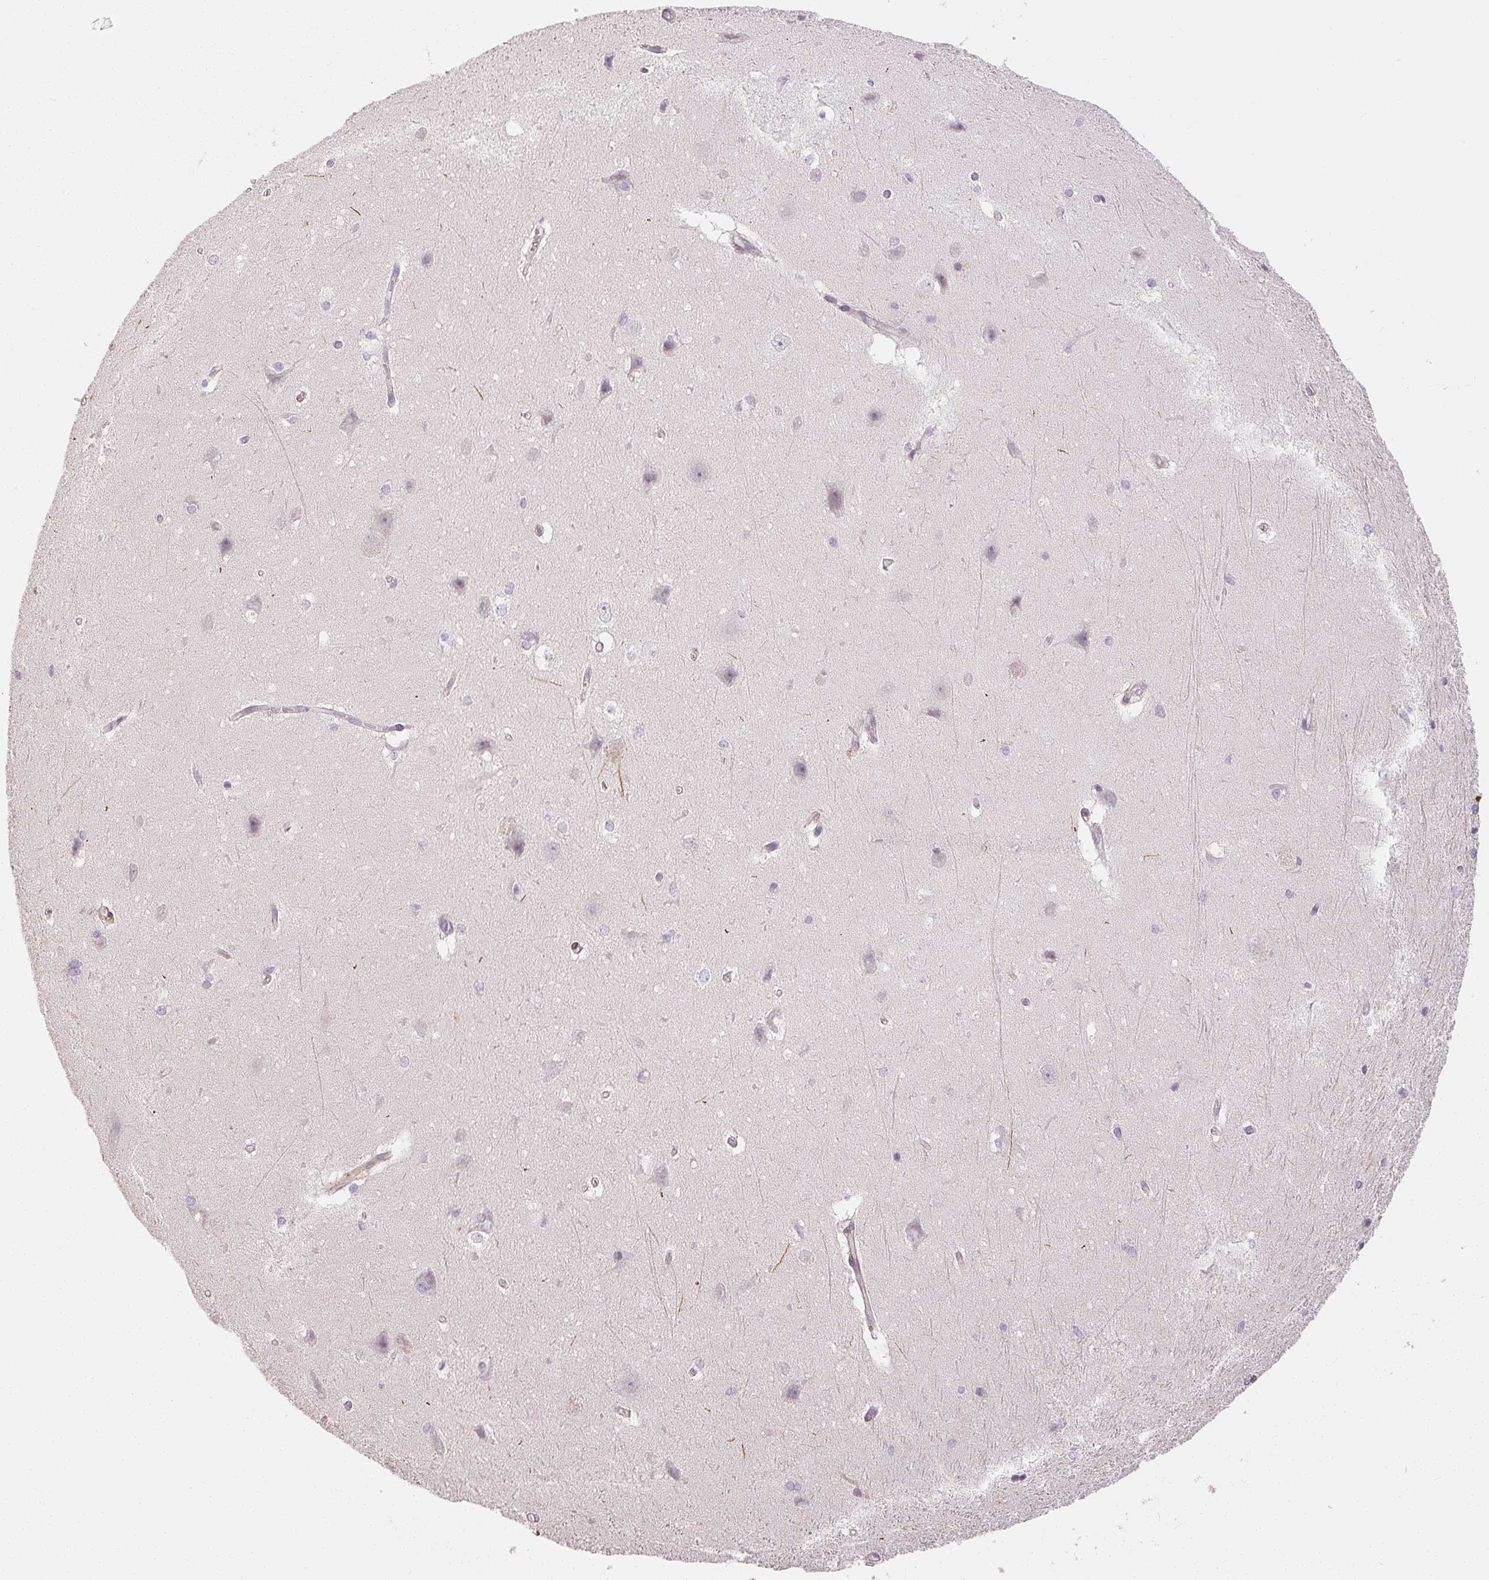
{"staining": {"intensity": "negative", "quantity": "none", "location": "none"}, "tissue": "hippocampus", "cell_type": "Glial cells", "image_type": "normal", "snomed": [{"axis": "morphology", "description": "Normal tissue, NOS"}, {"axis": "topography", "description": "Cerebral cortex"}, {"axis": "topography", "description": "Hippocampus"}], "caption": "Glial cells show no significant positivity in normal hippocampus. Nuclei are stained in blue.", "gene": "RPGRIP1", "patient": {"sex": "female", "age": 19}}